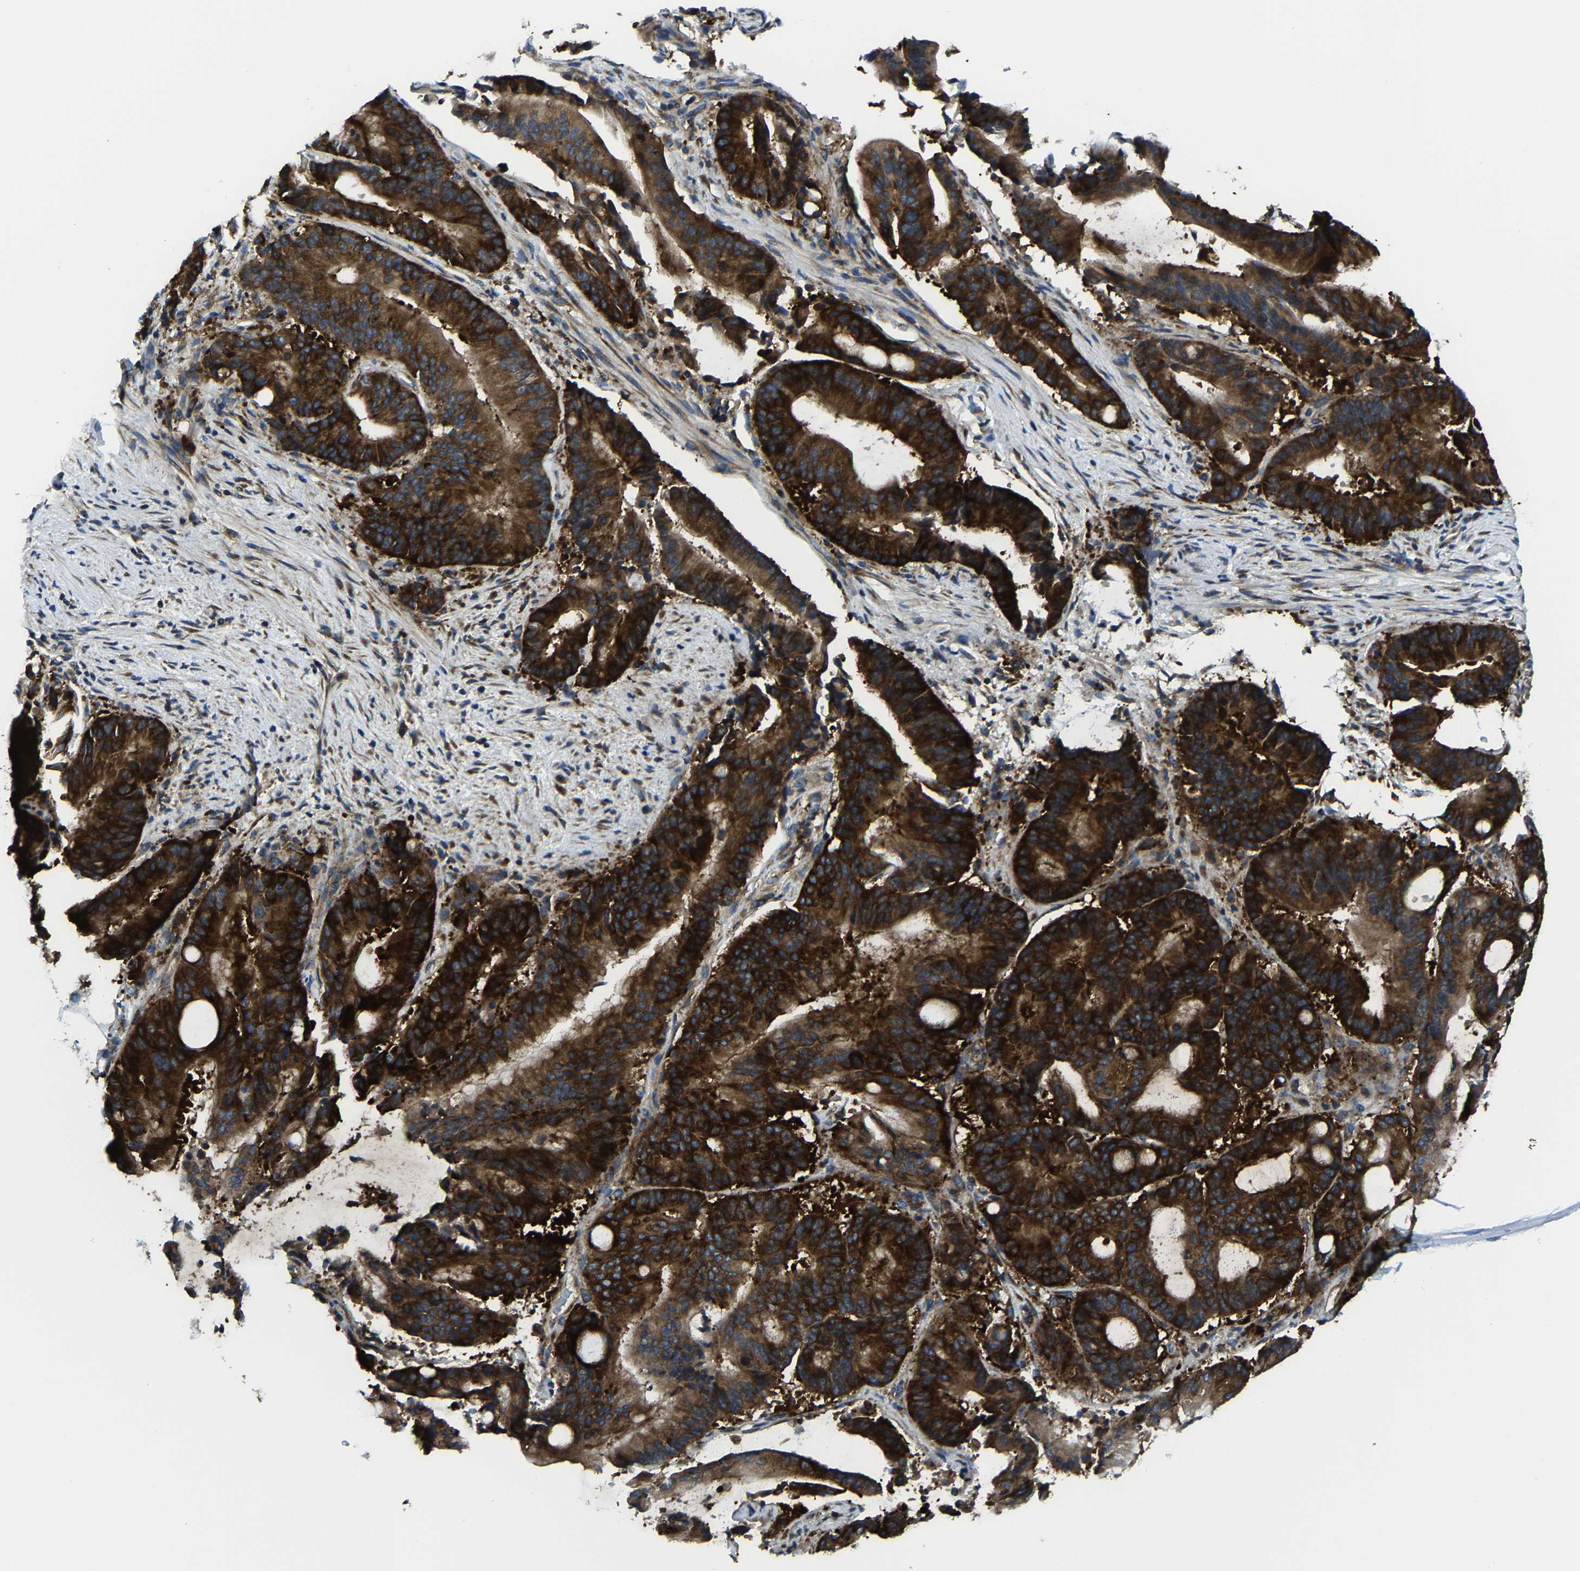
{"staining": {"intensity": "strong", "quantity": ">75%", "location": "cytoplasmic/membranous"}, "tissue": "liver cancer", "cell_type": "Tumor cells", "image_type": "cancer", "snomed": [{"axis": "morphology", "description": "Normal tissue, NOS"}, {"axis": "morphology", "description": "Cholangiocarcinoma"}, {"axis": "topography", "description": "Liver"}, {"axis": "topography", "description": "Peripheral nerve tissue"}], "caption": "The micrograph shows immunohistochemical staining of liver cancer (cholangiocarcinoma). There is strong cytoplasmic/membranous expression is present in approximately >75% of tumor cells.", "gene": "G3BP2", "patient": {"sex": "female", "age": 73}}